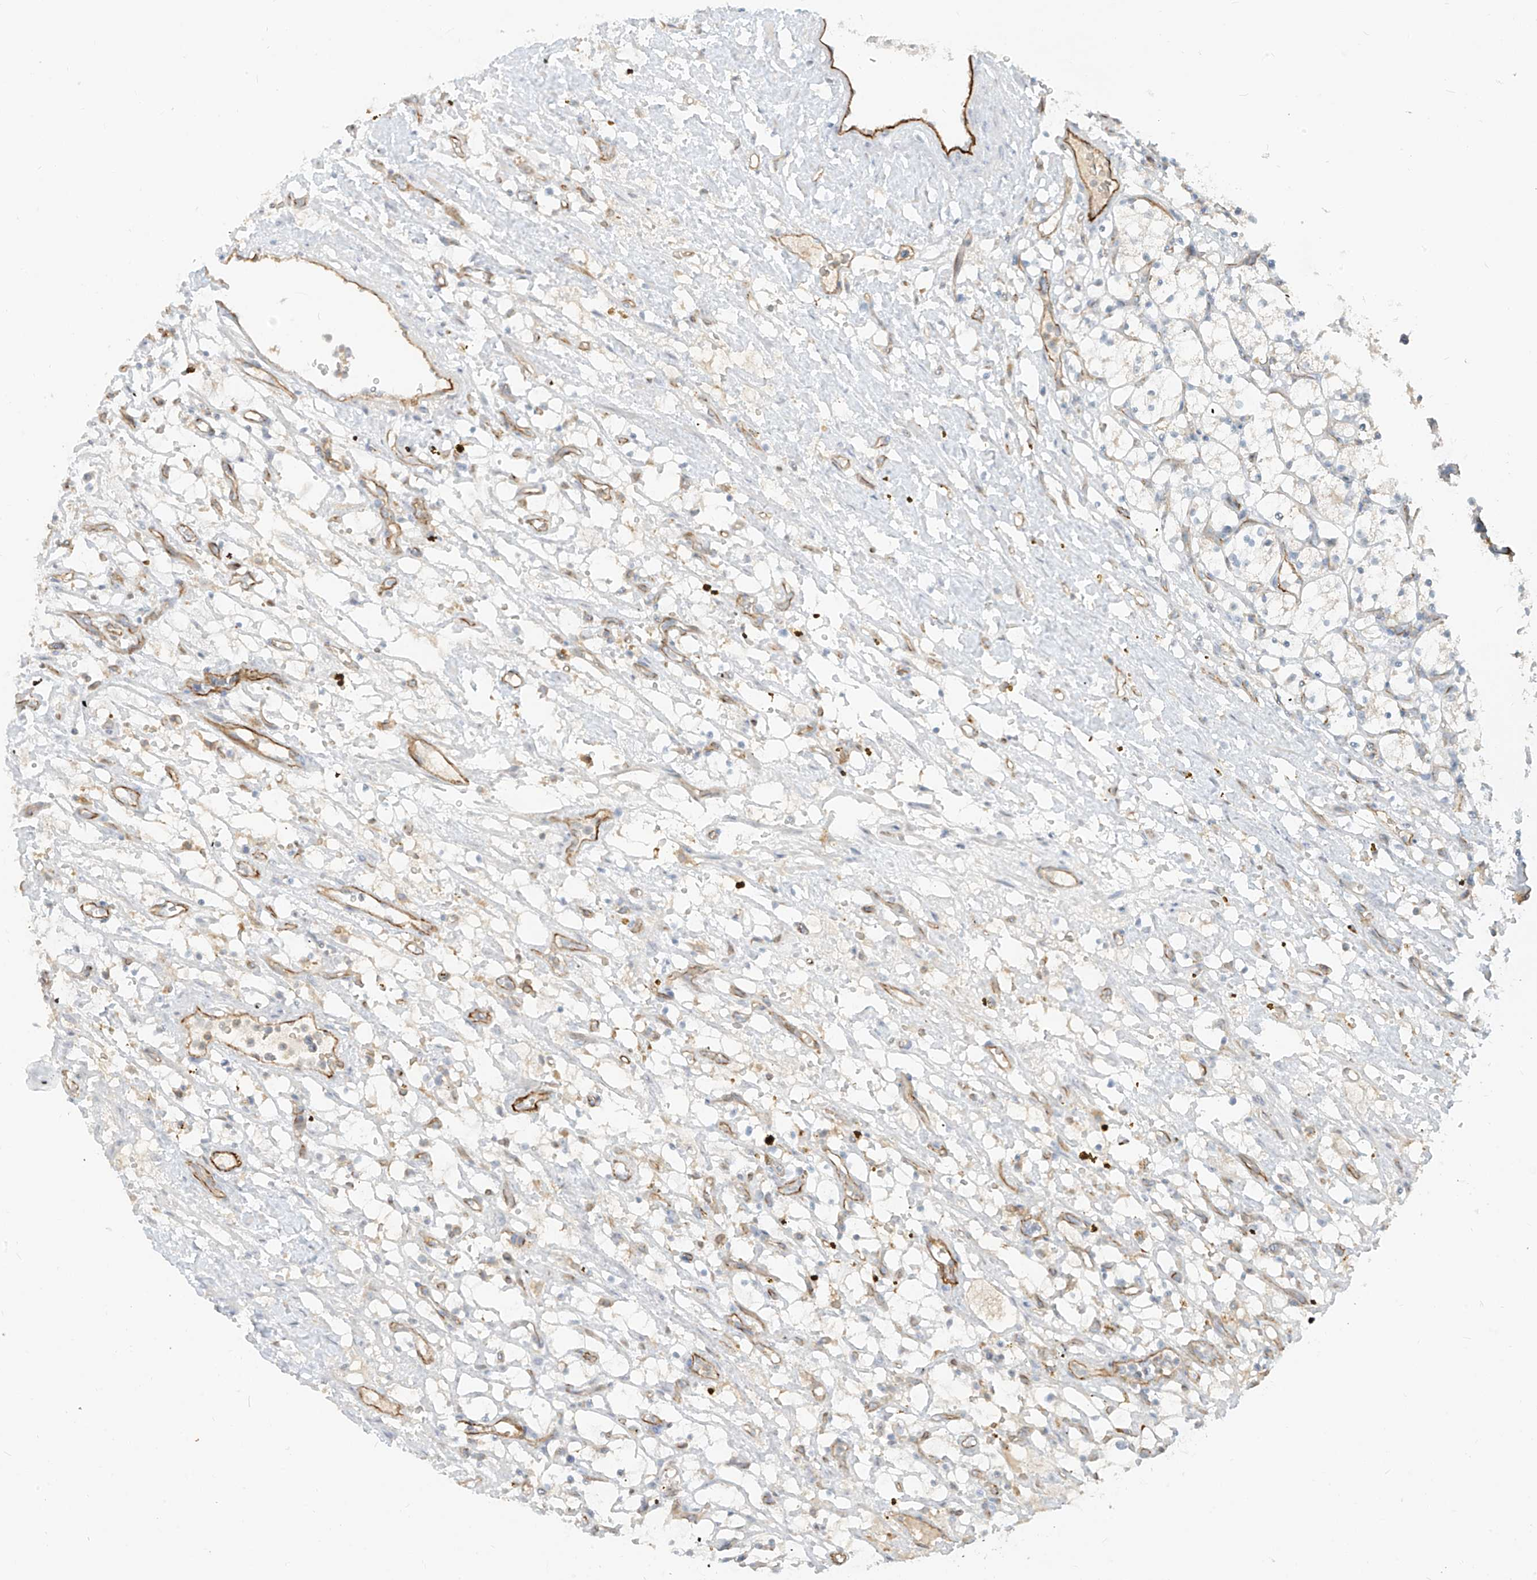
{"staining": {"intensity": "negative", "quantity": "none", "location": "none"}, "tissue": "renal cancer", "cell_type": "Tumor cells", "image_type": "cancer", "snomed": [{"axis": "morphology", "description": "Adenocarcinoma, NOS"}, {"axis": "topography", "description": "Kidney"}], "caption": "Protein analysis of renal adenocarcinoma reveals no significant expression in tumor cells. (Immunohistochemistry, brightfield microscopy, high magnification).", "gene": "C2orf42", "patient": {"sex": "female", "age": 69}}